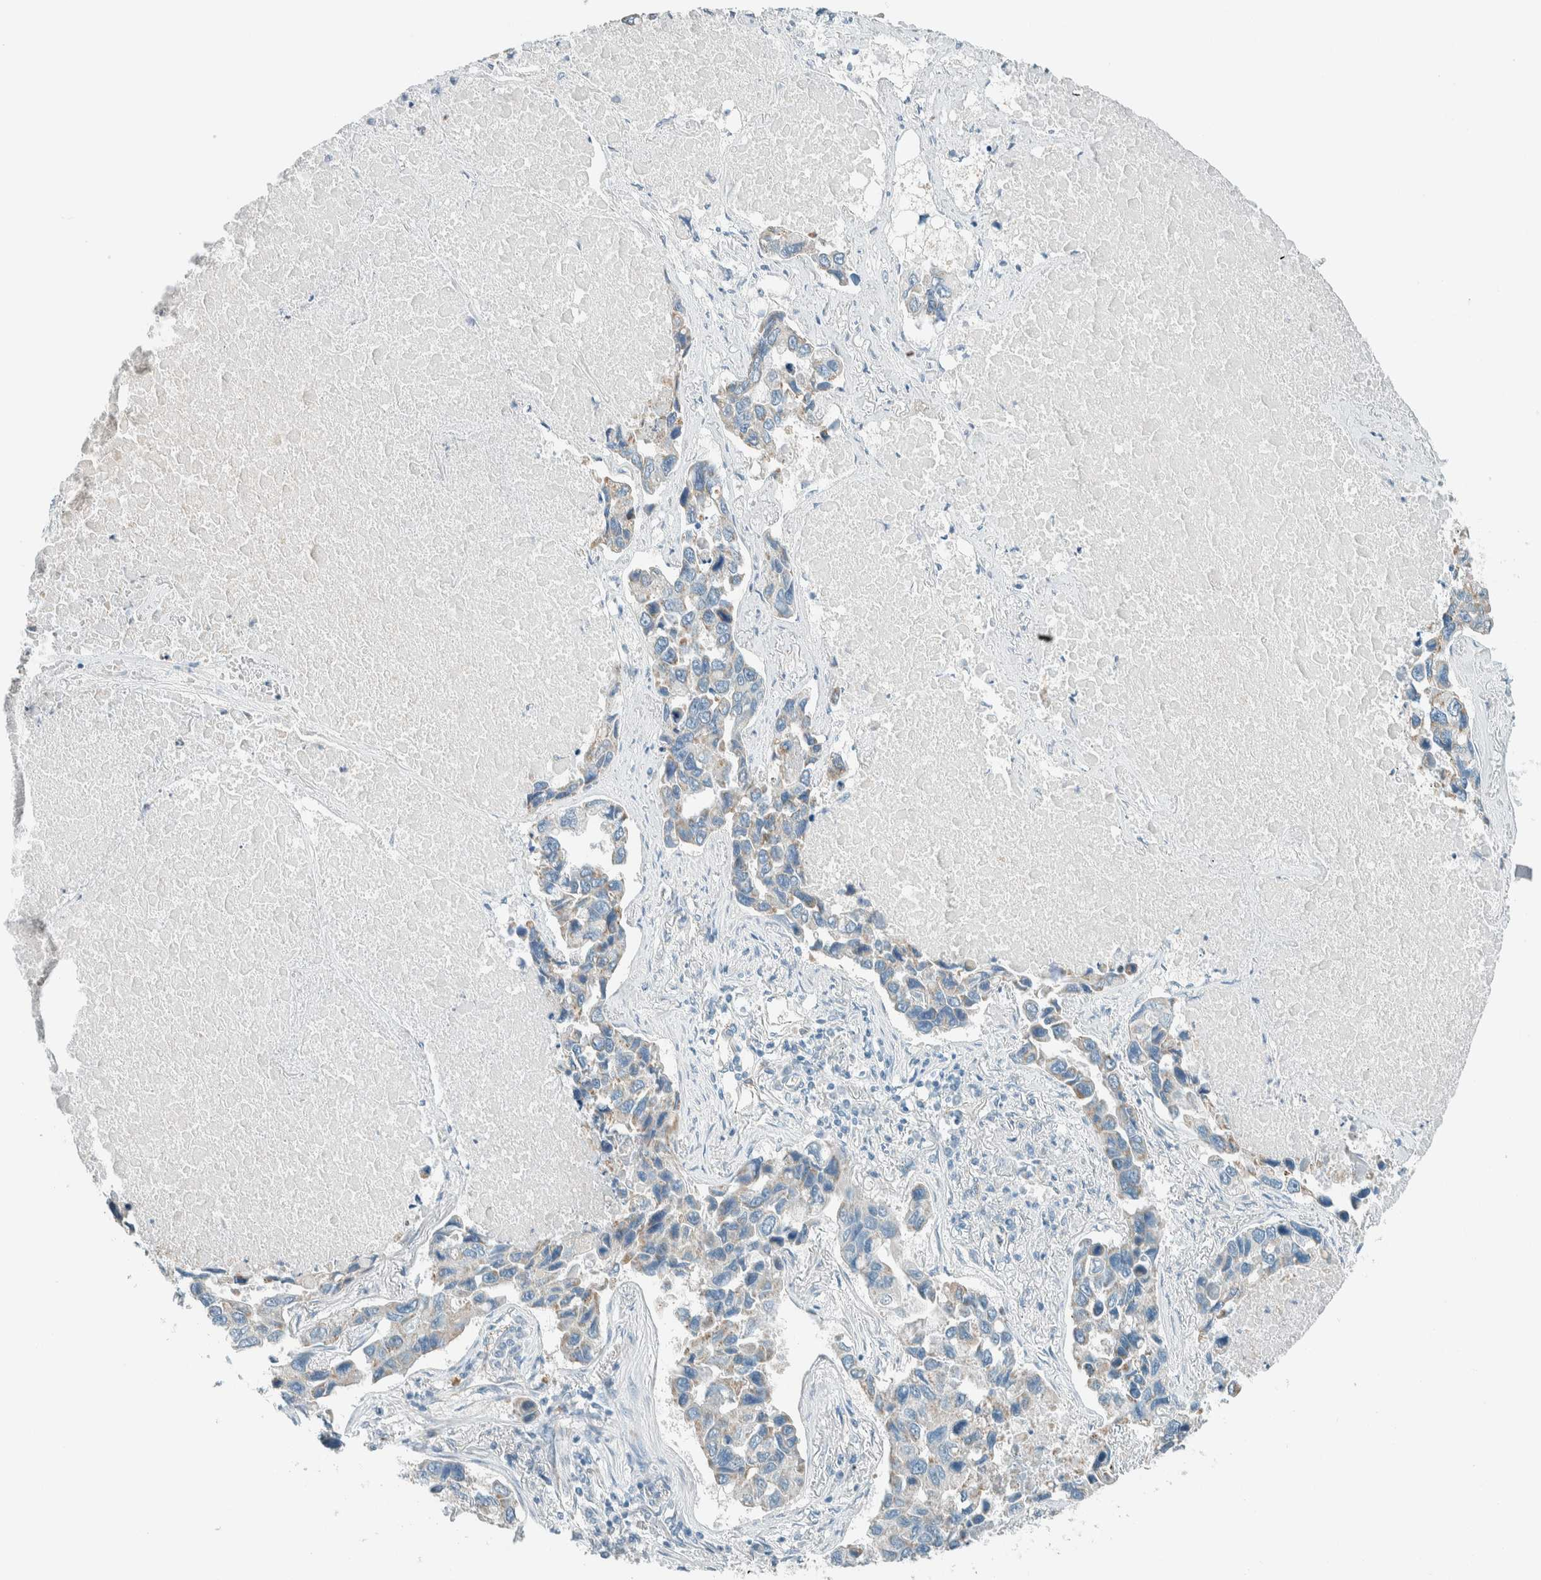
{"staining": {"intensity": "weak", "quantity": "25%-75%", "location": "cytoplasmic/membranous"}, "tissue": "lung cancer", "cell_type": "Tumor cells", "image_type": "cancer", "snomed": [{"axis": "morphology", "description": "Adenocarcinoma, NOS"}, {"axis": "topography", "description": "Lung"}], "caption": "The micrograph displays staining of lung cancer (adenocarcinoma), revealing weak cytoplasmic/membranous protein positivity (brown color) within tumor cells.", "gene": "SLFN12", "patient": {"sex": "male", "age": 64}}